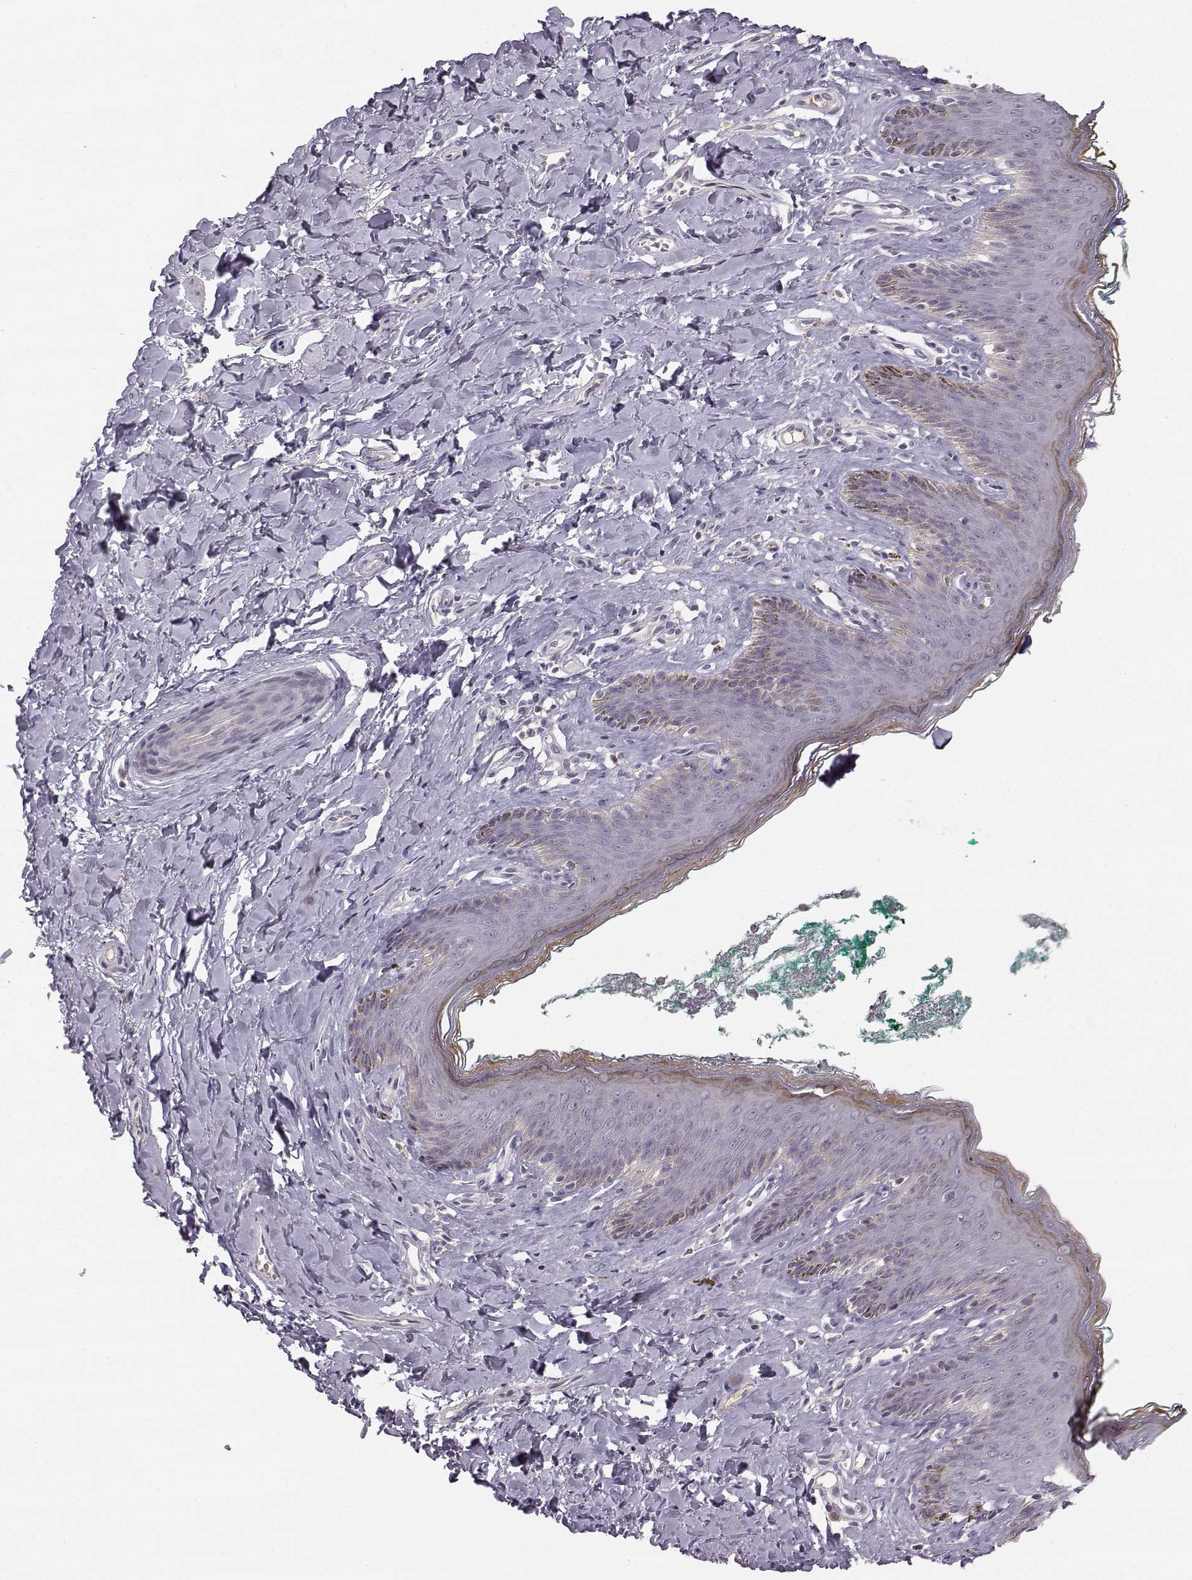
{"staining": {"intensity": "negative", "quantity": "none", "location": "none"}, "tissue": "skin", "cell_type": "Epidermal cells", "image_type": "normal", "snomed": [{"axis": "morphology", "description": "Normal tissue, NOS"}, {"axis": "topography", "description": "Vulva"}], "caption": "A high-resolution photomicrograph shows IHC staining of benign skin, which reveals no significant staining in epidermal cells.", "gene": "ACSL6", "patient": {"sex": "female", "age": 66}}